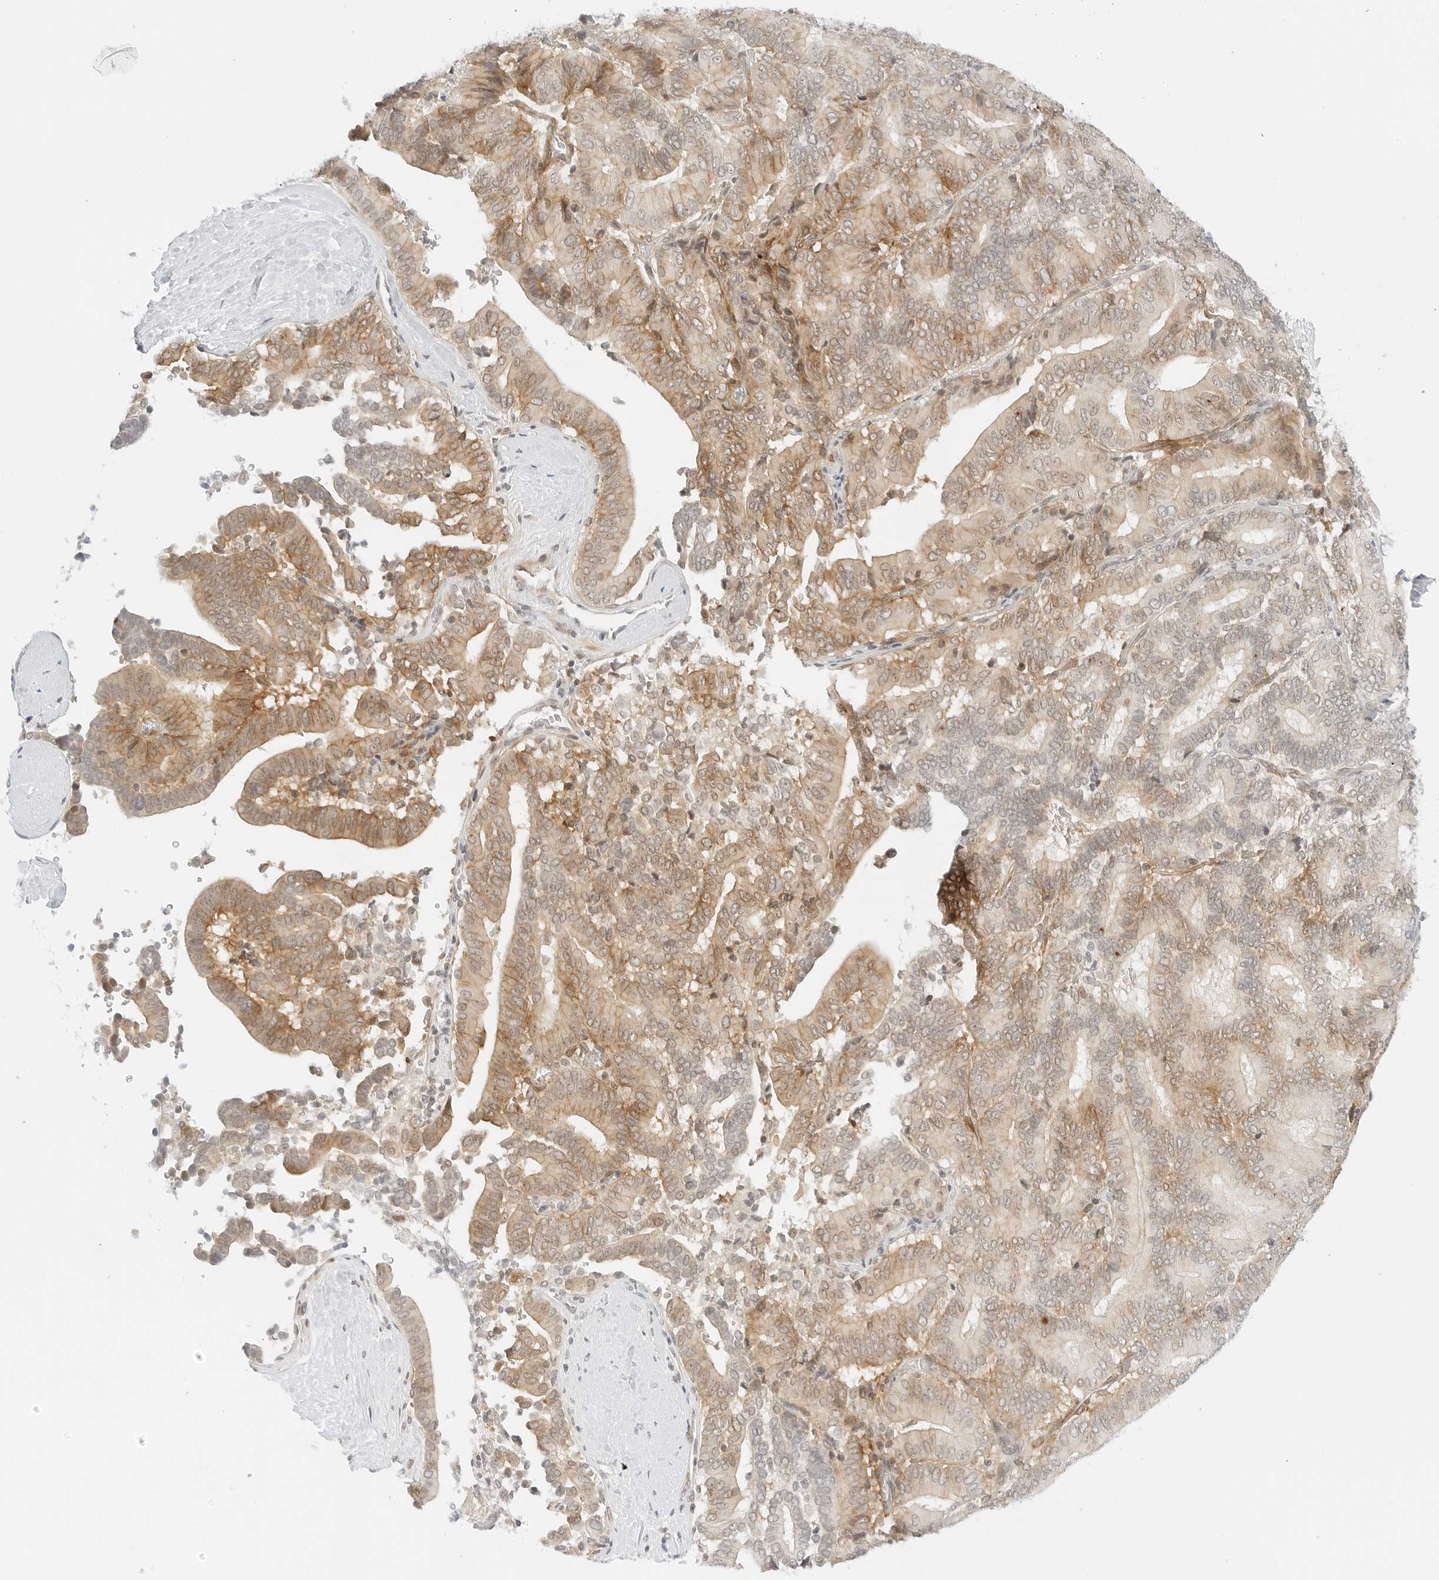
{"staining": {"intensity": "moderate", "quantity": "25%-75%", "location": "cytoplasmic/membranous,nuclear"}, "tissue": "liver cancer", "cell_type": "Tumor cells", "image_type": "cancer", "snomed": [{"axis": "morphology", "description": "Cholangiocarcinoma"}, {"axis": "topography", "description": "Liver"}], "caption": "This micrograph shows immunohistochemistry (IHC) staining of human liver cancer (cholangiocarcinoma), with medium moderate cytoplasmic/membranous and nuclear staining in about 25%-75% of tumor cells.", "gene": "NEO1", "patient": {"sex": "female", "age": 75}}